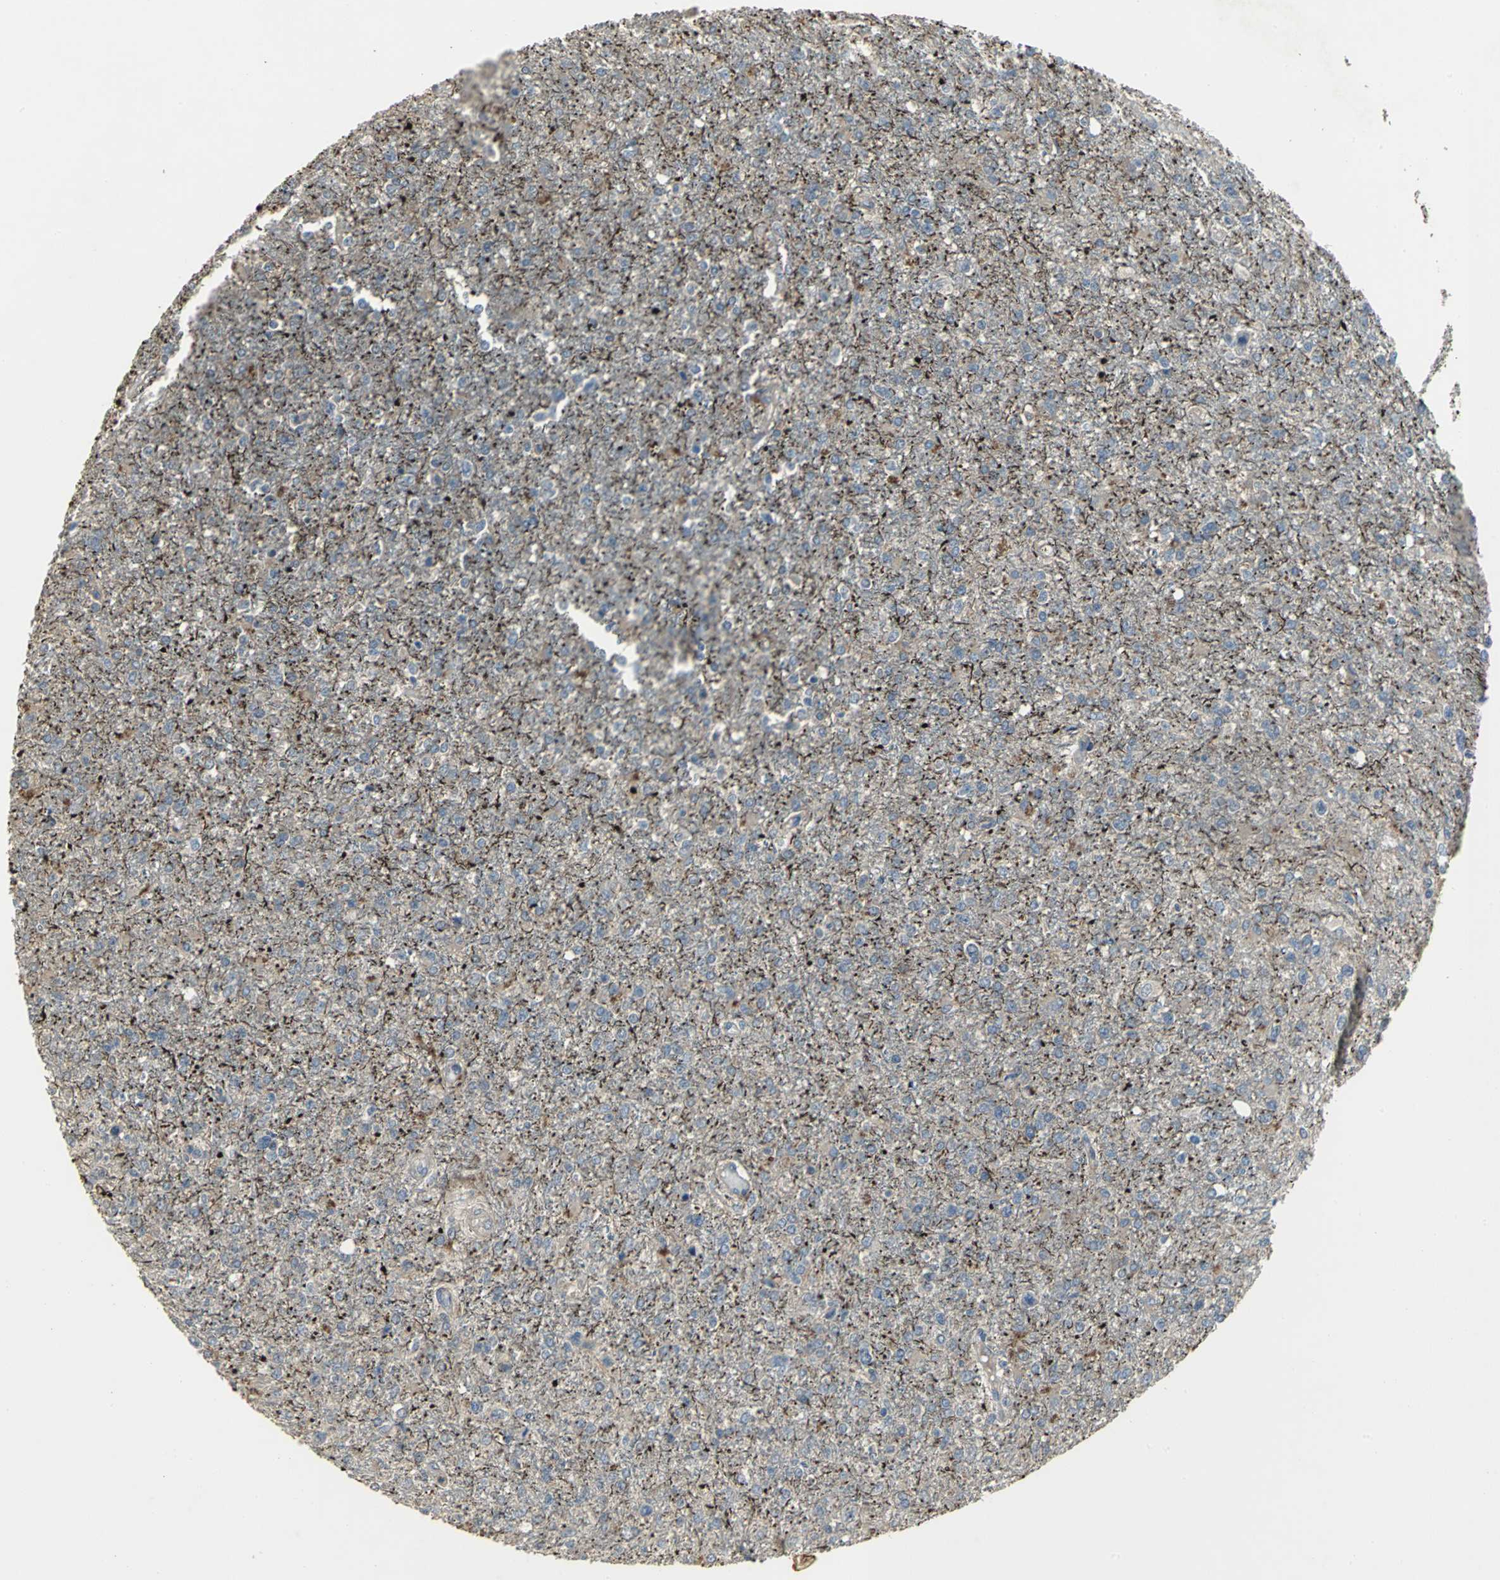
{"staining": {"intensity": "weak", "quantity": ">75%", "location": "cytoplasmic/membranous"}, "tissue": "glioma", "cell_type": "Tumor cells", "image_type": "cancer", "snomed": [{"axis": "morphology", "description": "Glioma, malignant, High grade"}, {"axis": "topography", "description": "Cerebral cortex"}], "caption": "Immunohistochemical staining of human malignant high-grade glioma reveals weak cytoplasmic/membranous protein expression in about >75% of tumor cells.", "gene": "MET", "patient": {"sex": "male", "age": 76}}